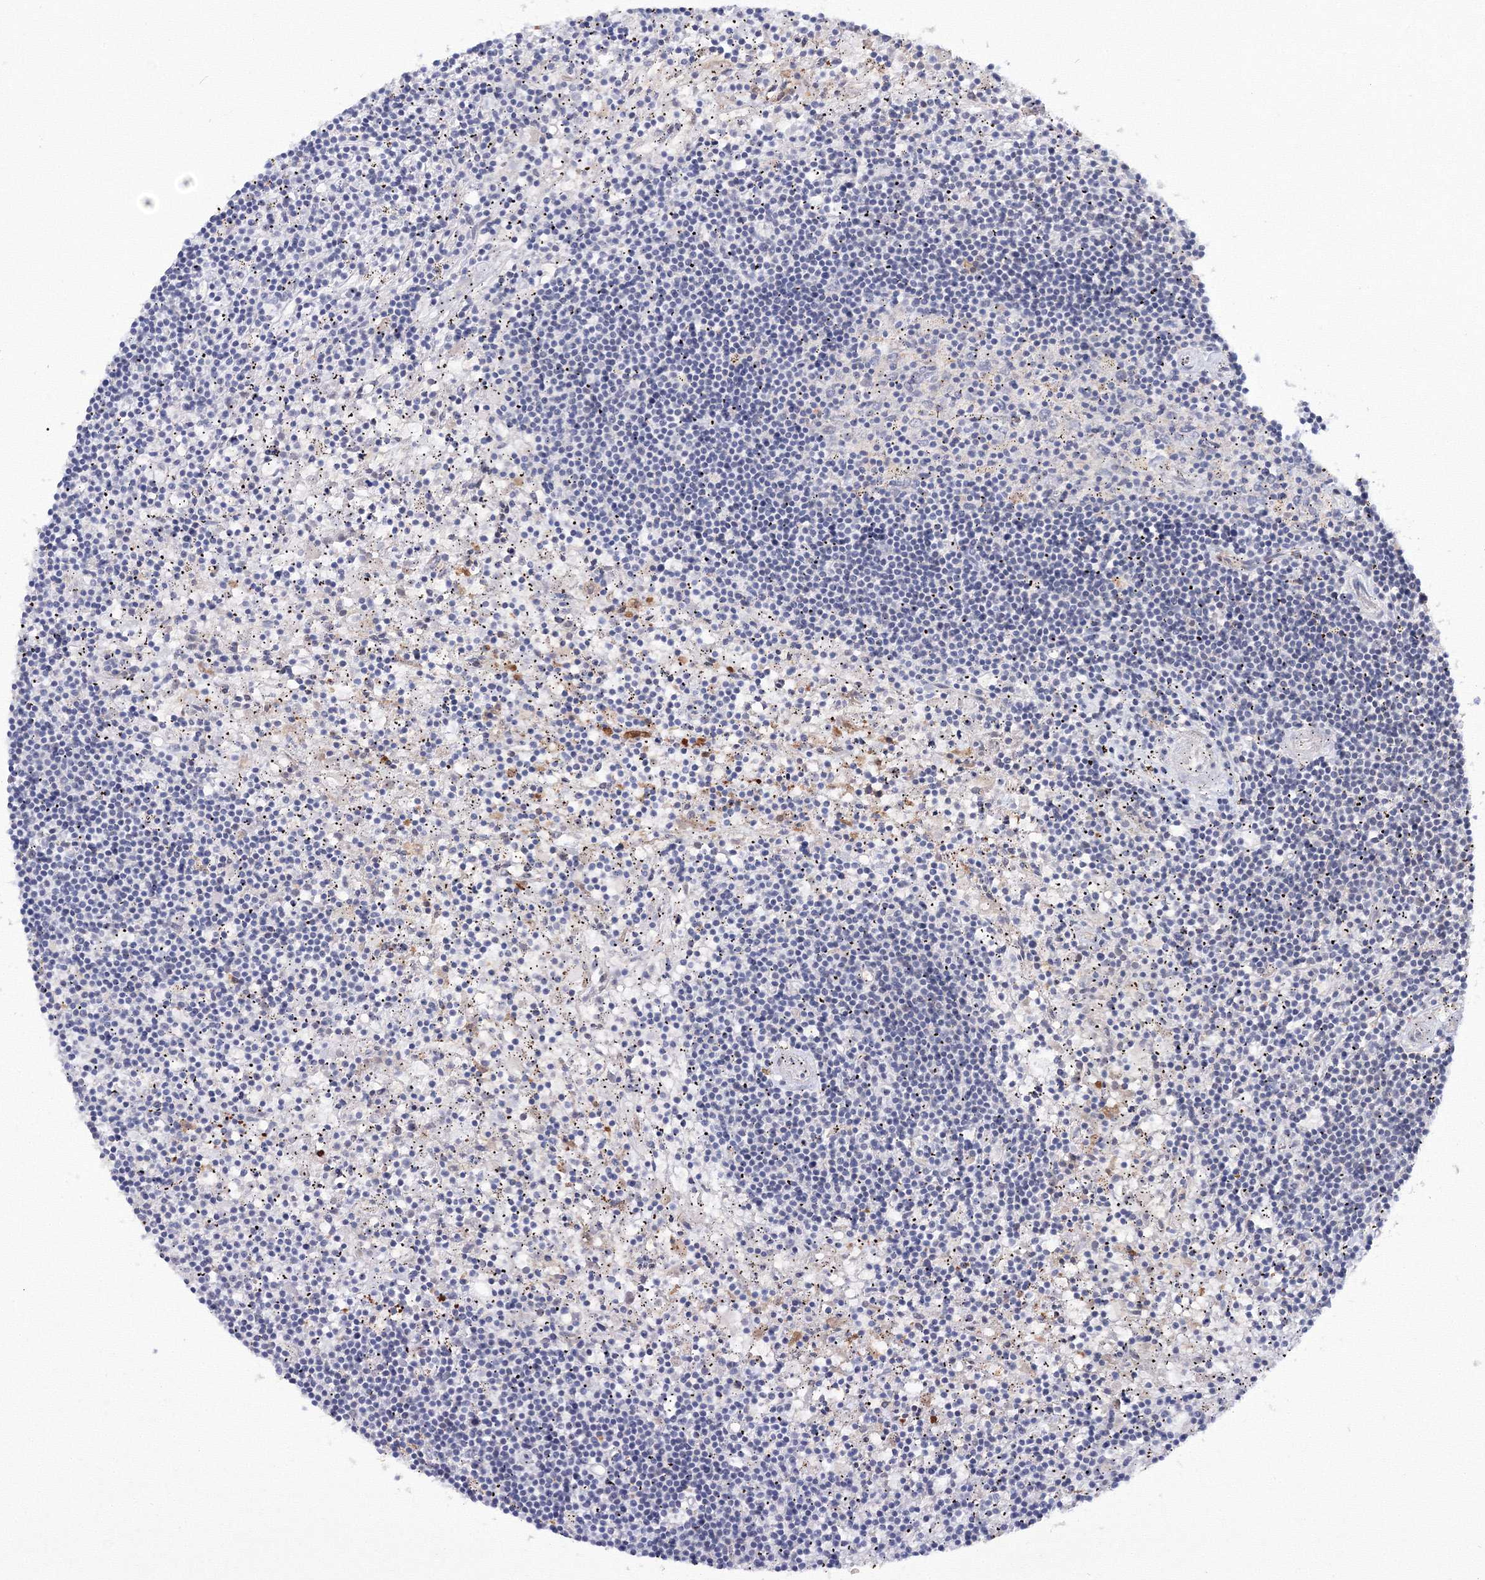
{"staining": {"intensity": "negative", "quantity": "none", "location": "none"}, "tissue": "lymphoma", "cell_type": "Tumor cells", "image_type": "cancer", "snomed": [{"axis": "morphology", "description": "Malignant lymphoma, non-Hodgkin's type, Low grade"}, {"axis": "topography", "description": "Spleen"}], "caption": "DAB (3,3'-diaminobenzidine) immunohistochemical staining of lymphoma reveals no significant staining in tumor cells.", "gene": "C11orf52", "patient": {"sex": "male", "age": 76}}